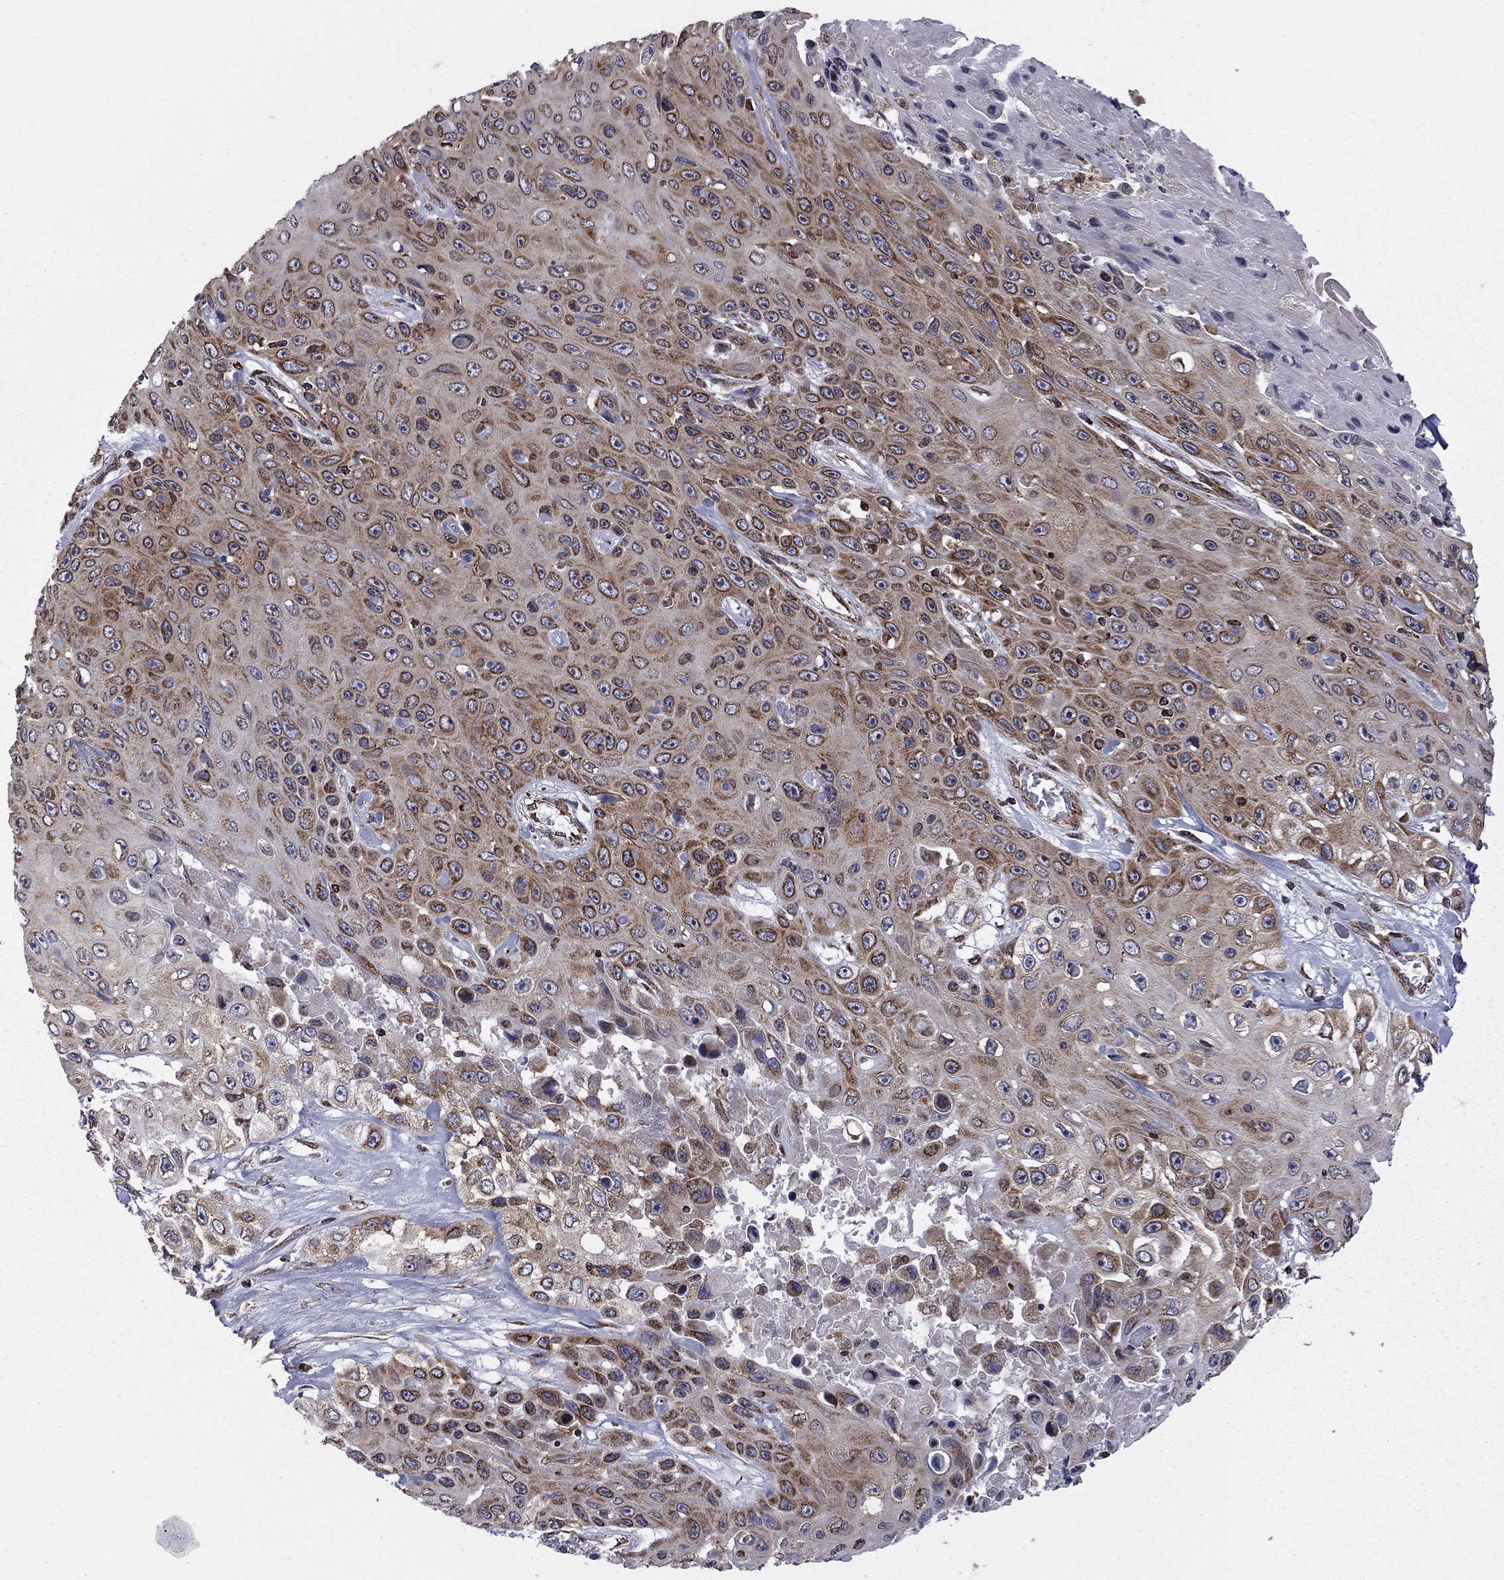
{"staining": {"intensity": "strong", "quantity": "25%-75%", "location": "cytoplasmic/membranous"}, "tissue": "skin cancer", "cell_type": "Tumor cells", "image_type": "cancer", "snomed": [{"axis": "morphology", "description": "Squamous cell carcinoma, NOS"}, {"axis": "topography", "description": "Skin"}], "caption": "Tumor cells demonstrate high levels of strong cytoplasmic/membranous positivity in about 25%-75% of cells in skin cancer. The staining was performed using DAB to visualize the protein expression in brown, while the nuclei were stained in blue with hematoxylin (Magnification: 20x).", "gene": "CLPTM1", "patient": {"sex": "male", "age": 82}}